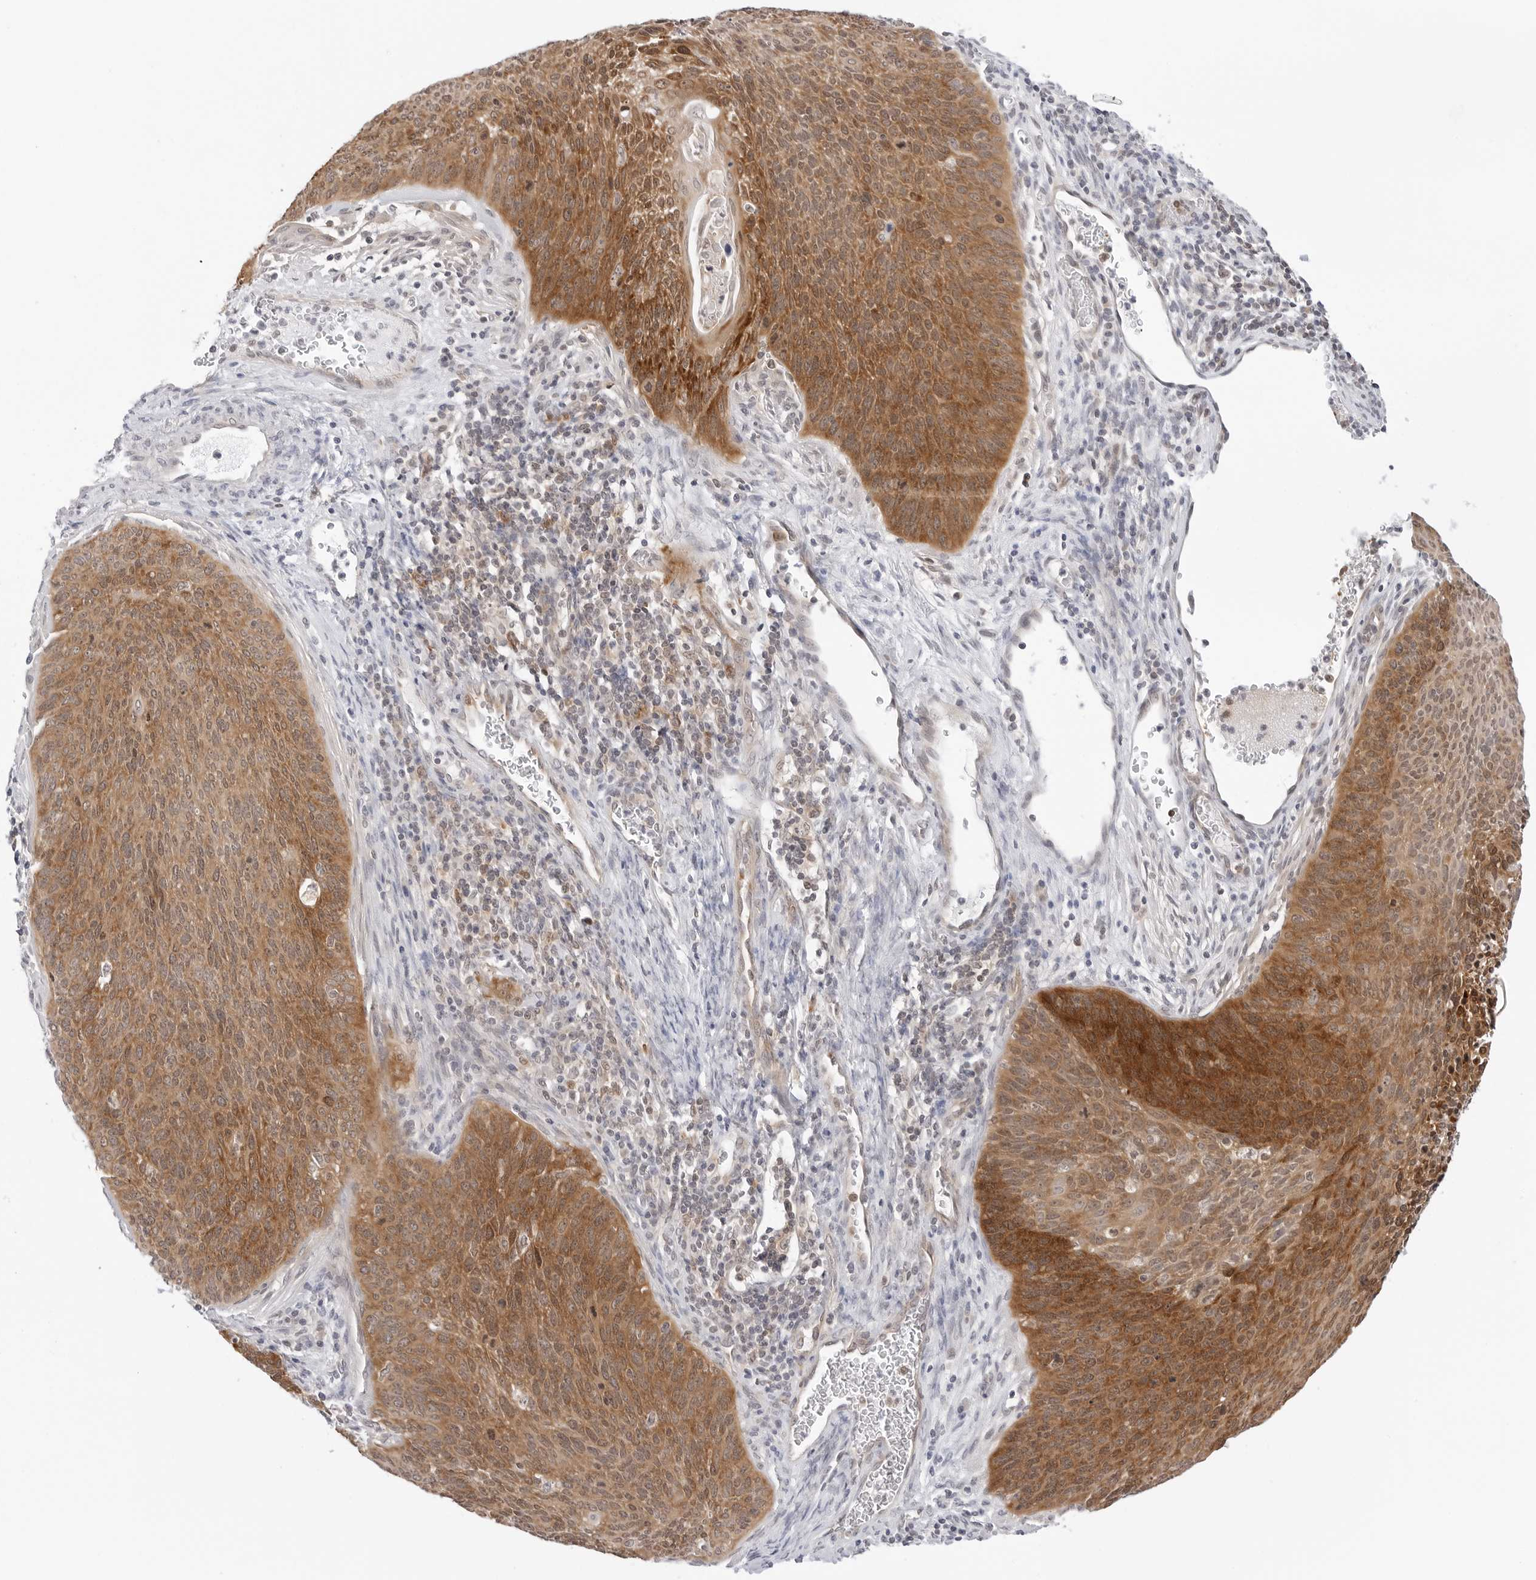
{"staining": {"intensity": "strong", "quantity": ">75%", "location": "cytoplasmic/membranous,nuclear"}, "tissue": "cervical cancer", "cell_type": "Tumor cells", "image_type": "cancer", "snomed": [{"axis": "morphology", "description": "Squamous cell carcinoma, NOS"}, {"axis": "topography", "description": "Cervix"}], "caption": "Squamous cell carcinoma (cervical) stained with DAB (3,3'-diaminobenzidine) immunohistochemistry (IHC) demonstrates high levels of strong cytoplasmic/membranous and nuclear staining in about >75% of tumor cells.", "gene": "NUDC", "patient": {"sex": "female", "age": 55}}